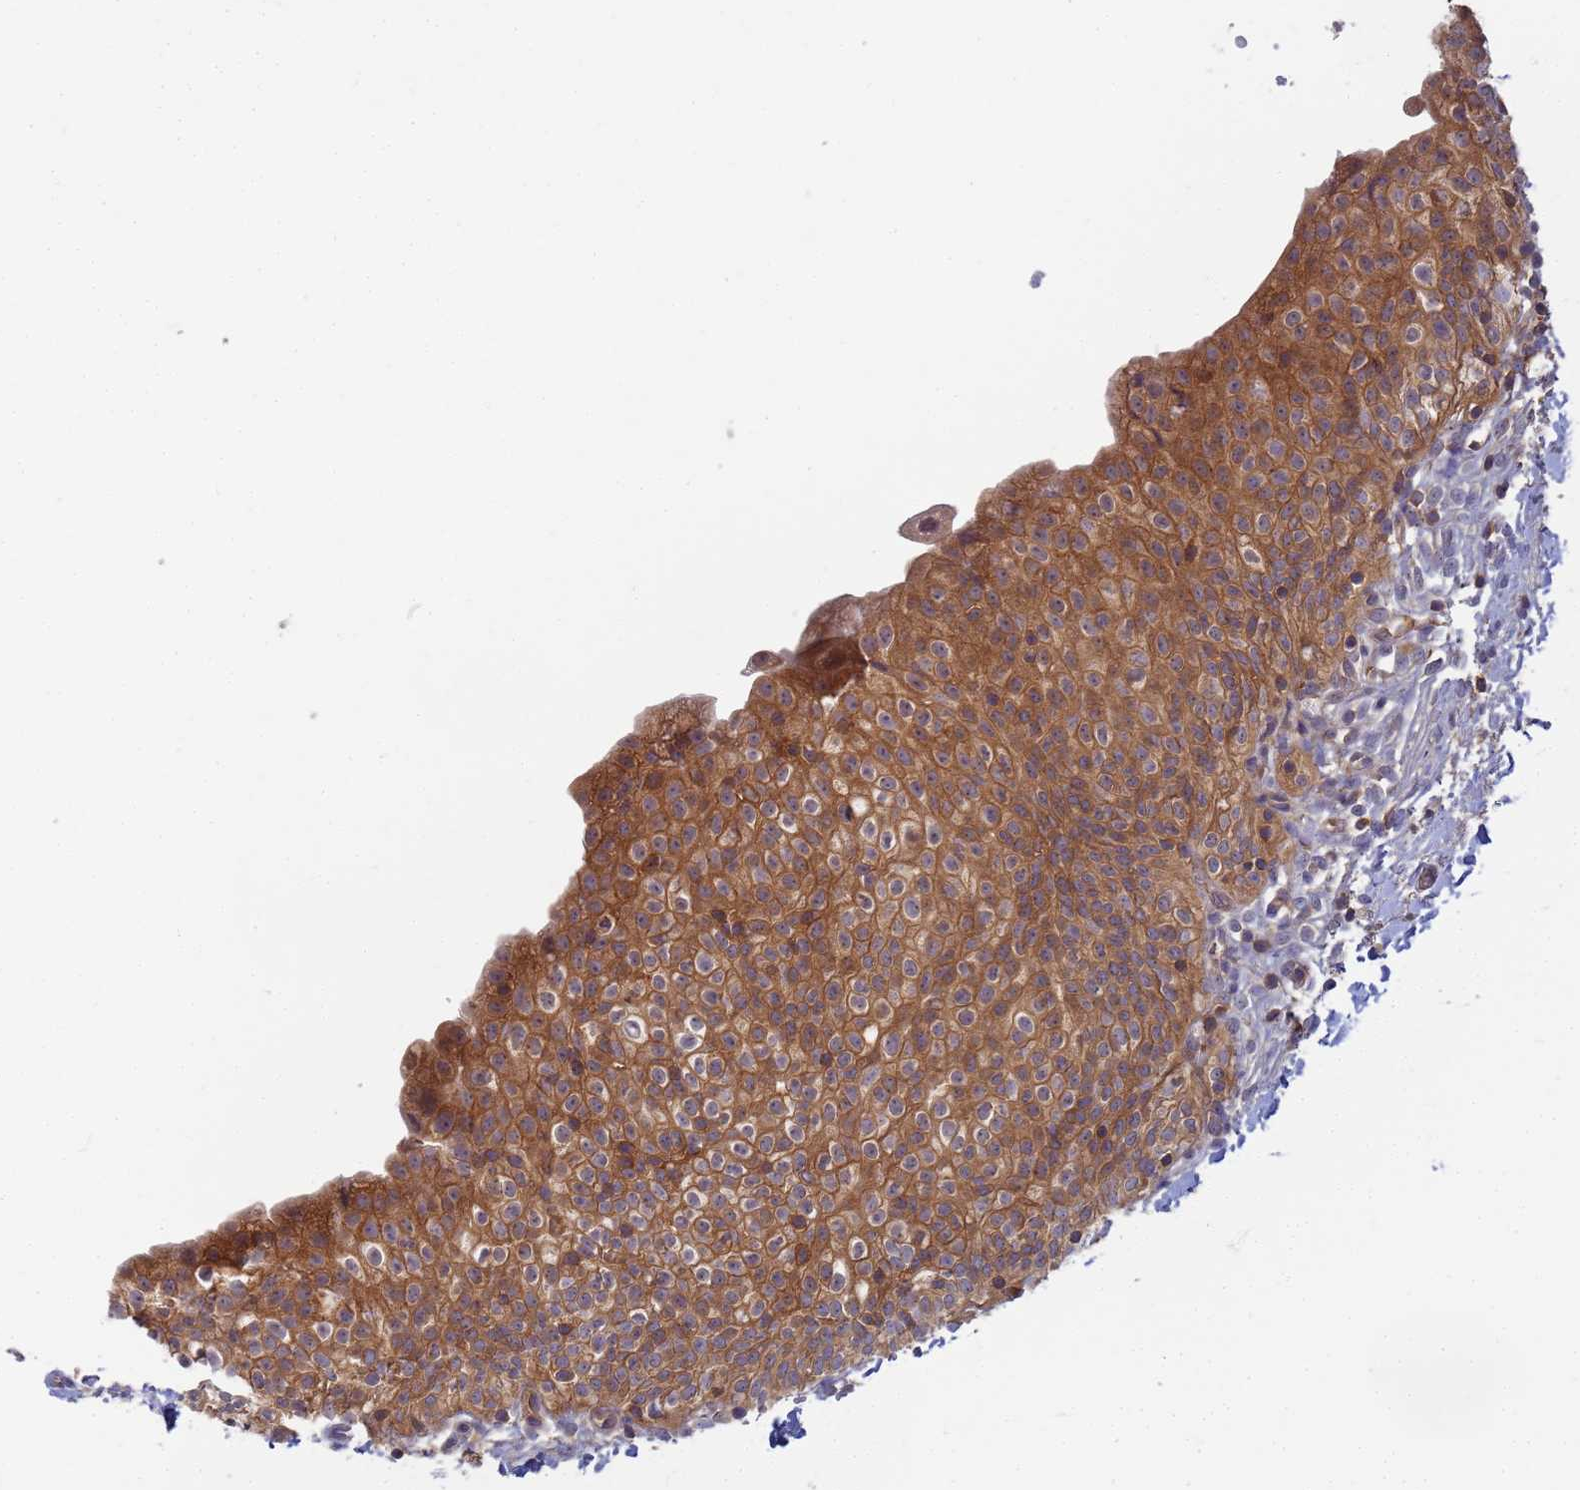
{"staining": {"intensity": "moderate", "quantity": ">75%", "location": "cytoplasmic/membranous"}, "tissue": "urinary bladder", "cell_type": "Urothelial cells", "image_type": "normal", "snomed": [{"axis": "morphology", "description": "Normal tissue, NOS"}, {"axis": "topography", "description": "Urinary bladder"}], "caption": "About >75% of urothelial cells in normal human urinary bladder reveal moderate cytoplasmic/membranous protein positivity as visualized by brown immunohistochemical staining.", "gene": "SHARPIN", "patient": {"sex": "male", "age": 55}}